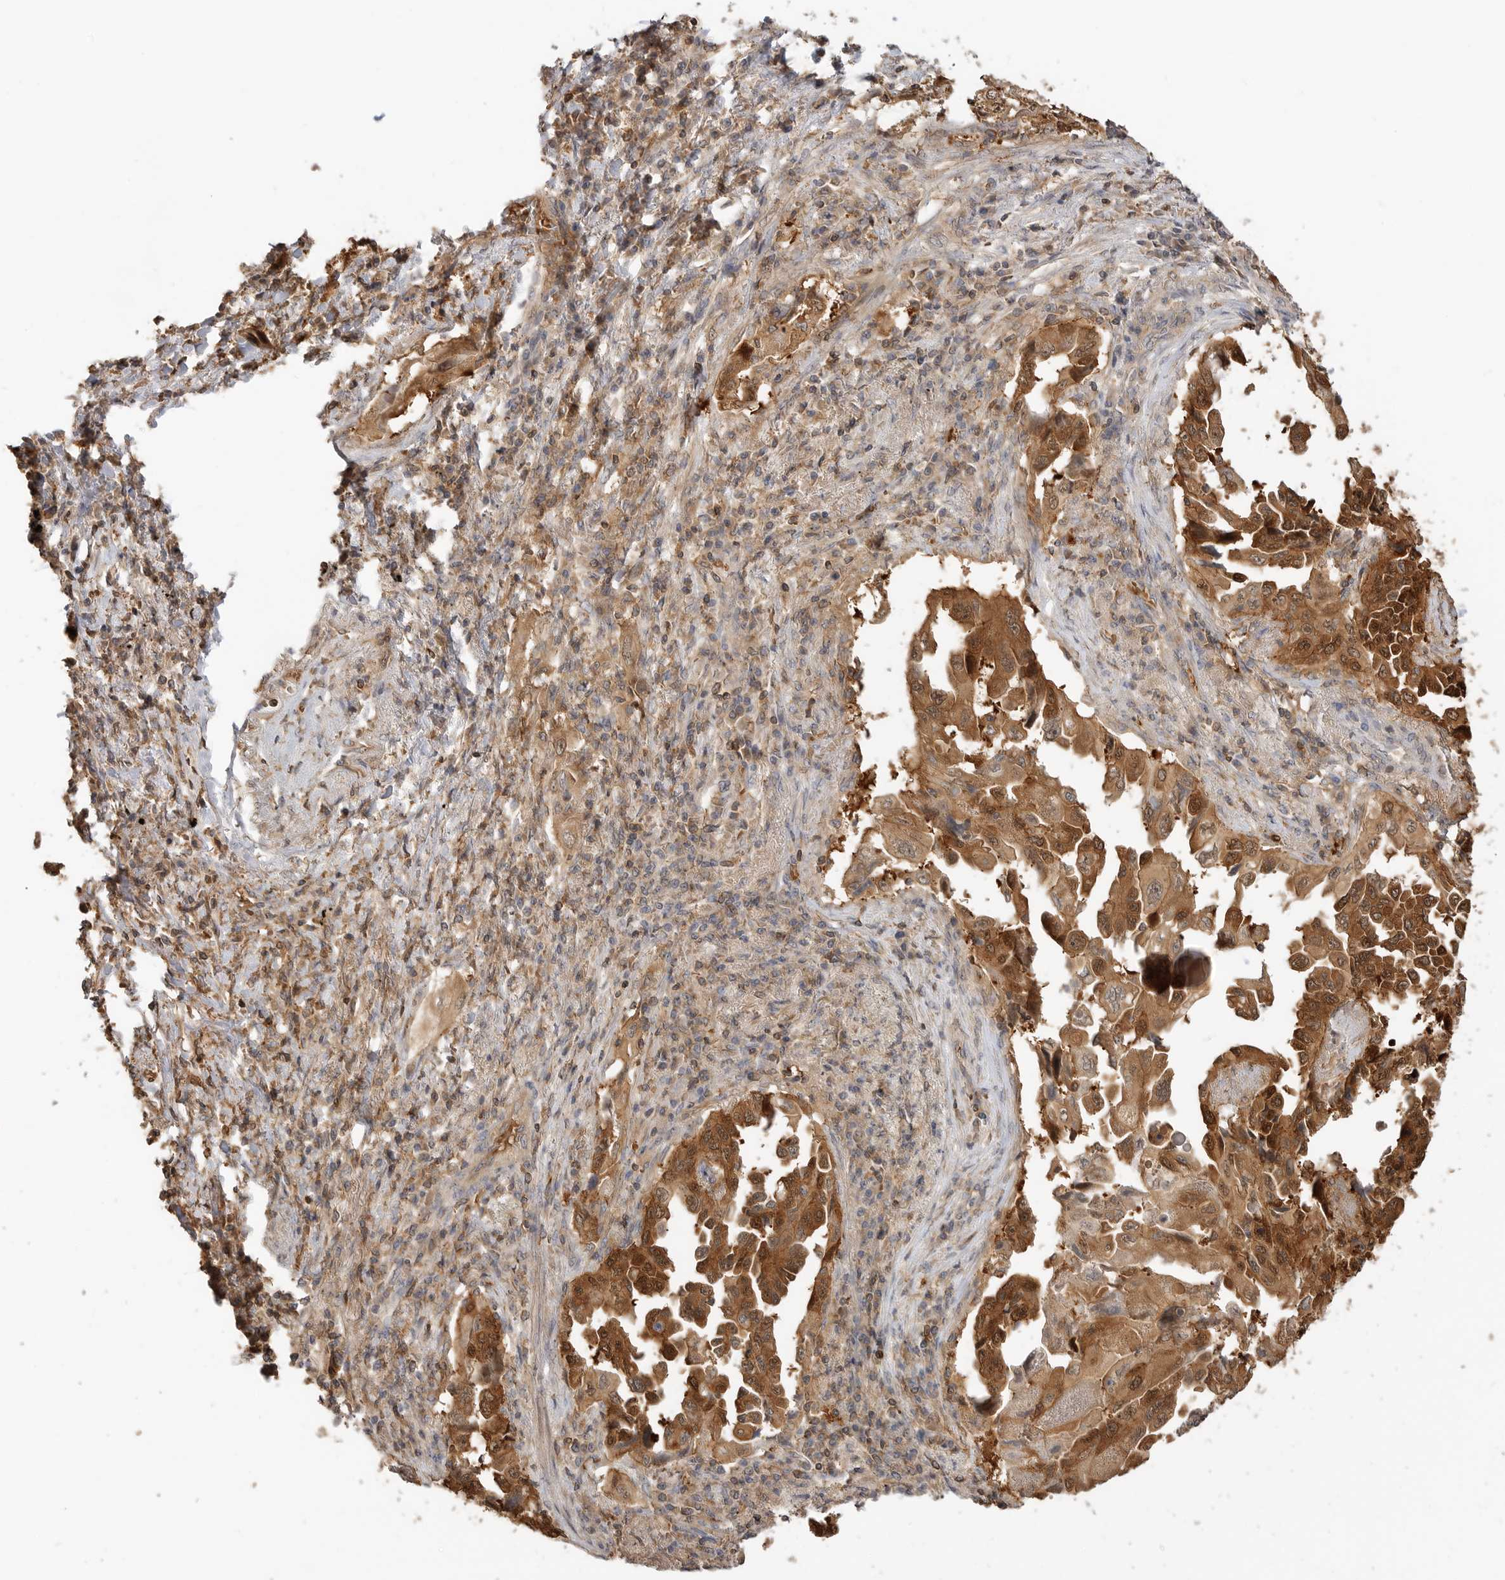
{"staining": {"intensity": "strong", "quantity": ">75%", "location": "cytoplasmic/membranous,nuclear"}, "tissue": "lung cancer", "cell_type": "Tumor cells", "image_type": "cancer", "snomed": [{"axis": "morphology", "description": "Adenocarcinoma, NOS"}, {"axis": "topography", "description": "Lung"}], "caption": "A high-resolution photomicrograph shows immunohistochemistry (IHC) staining of lung cancer (adenocarcinoma), which demonstrates strong cytoplasmic/membranous and nuclear staining in about >75% of tumor cells.", "gene": "CLDN12", "patient": {"sex": "female", "age": 51}}